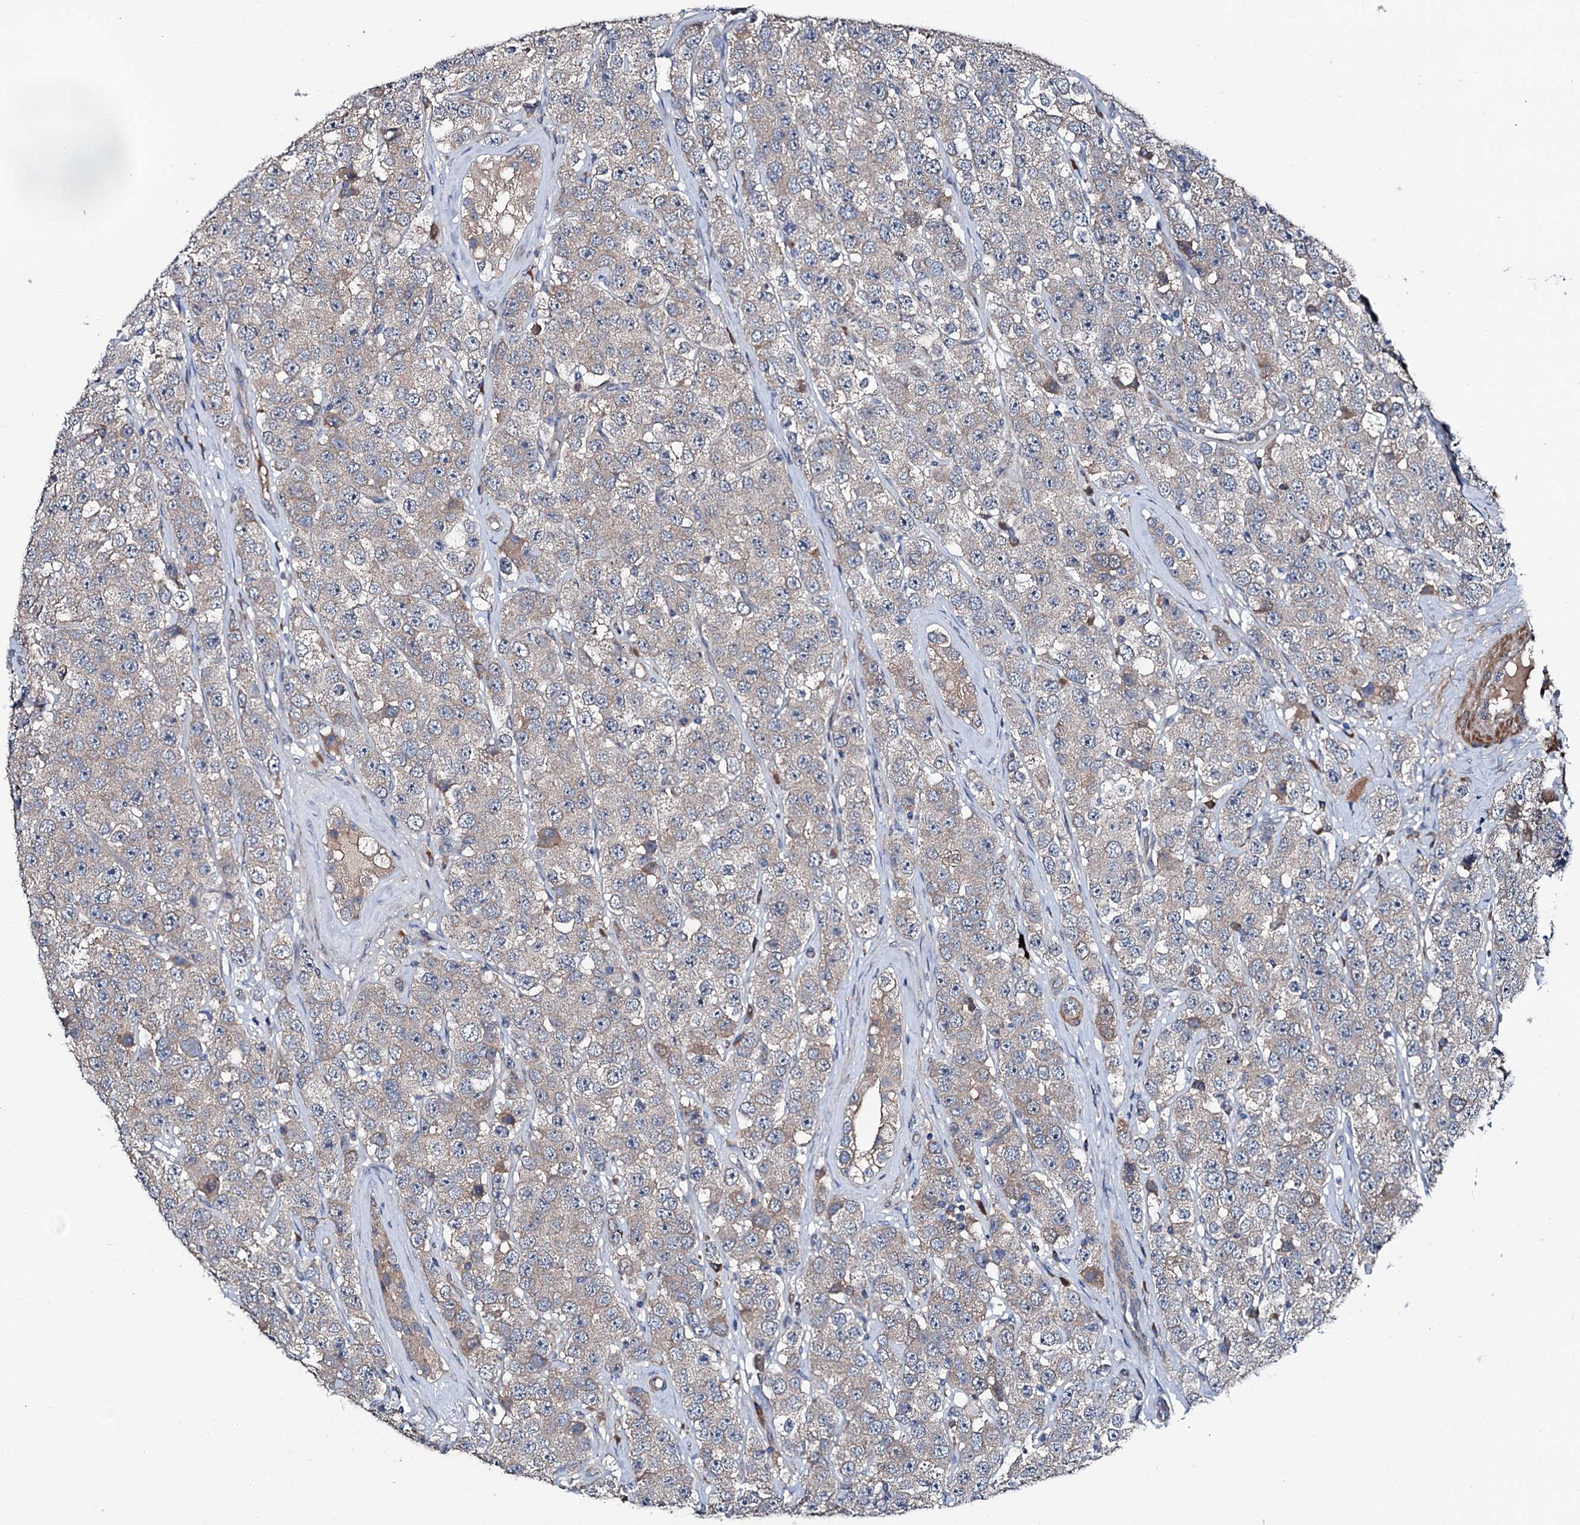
{"staining": {"intensity": "weak", "quantity": "25%-75%", "location": "cytoplasmic/membranous"}, "tissue": "testis cancer", "cell_type": "Tumor cells", "image_type": "cancer", "snomed": [{"axis": "morphology", "description": "Seminoma, NOS"}, {"axis": "topography", "description": "Testis"}], "caption": "There is low levels of weak cytoplasmic/membranous positivity in tumor cells of seminoma (testis), as demonstrated by immunohistochemical staining (brown color).", "gene": "SLC22A25", "patient": {"sex": "male", "age": 28}}